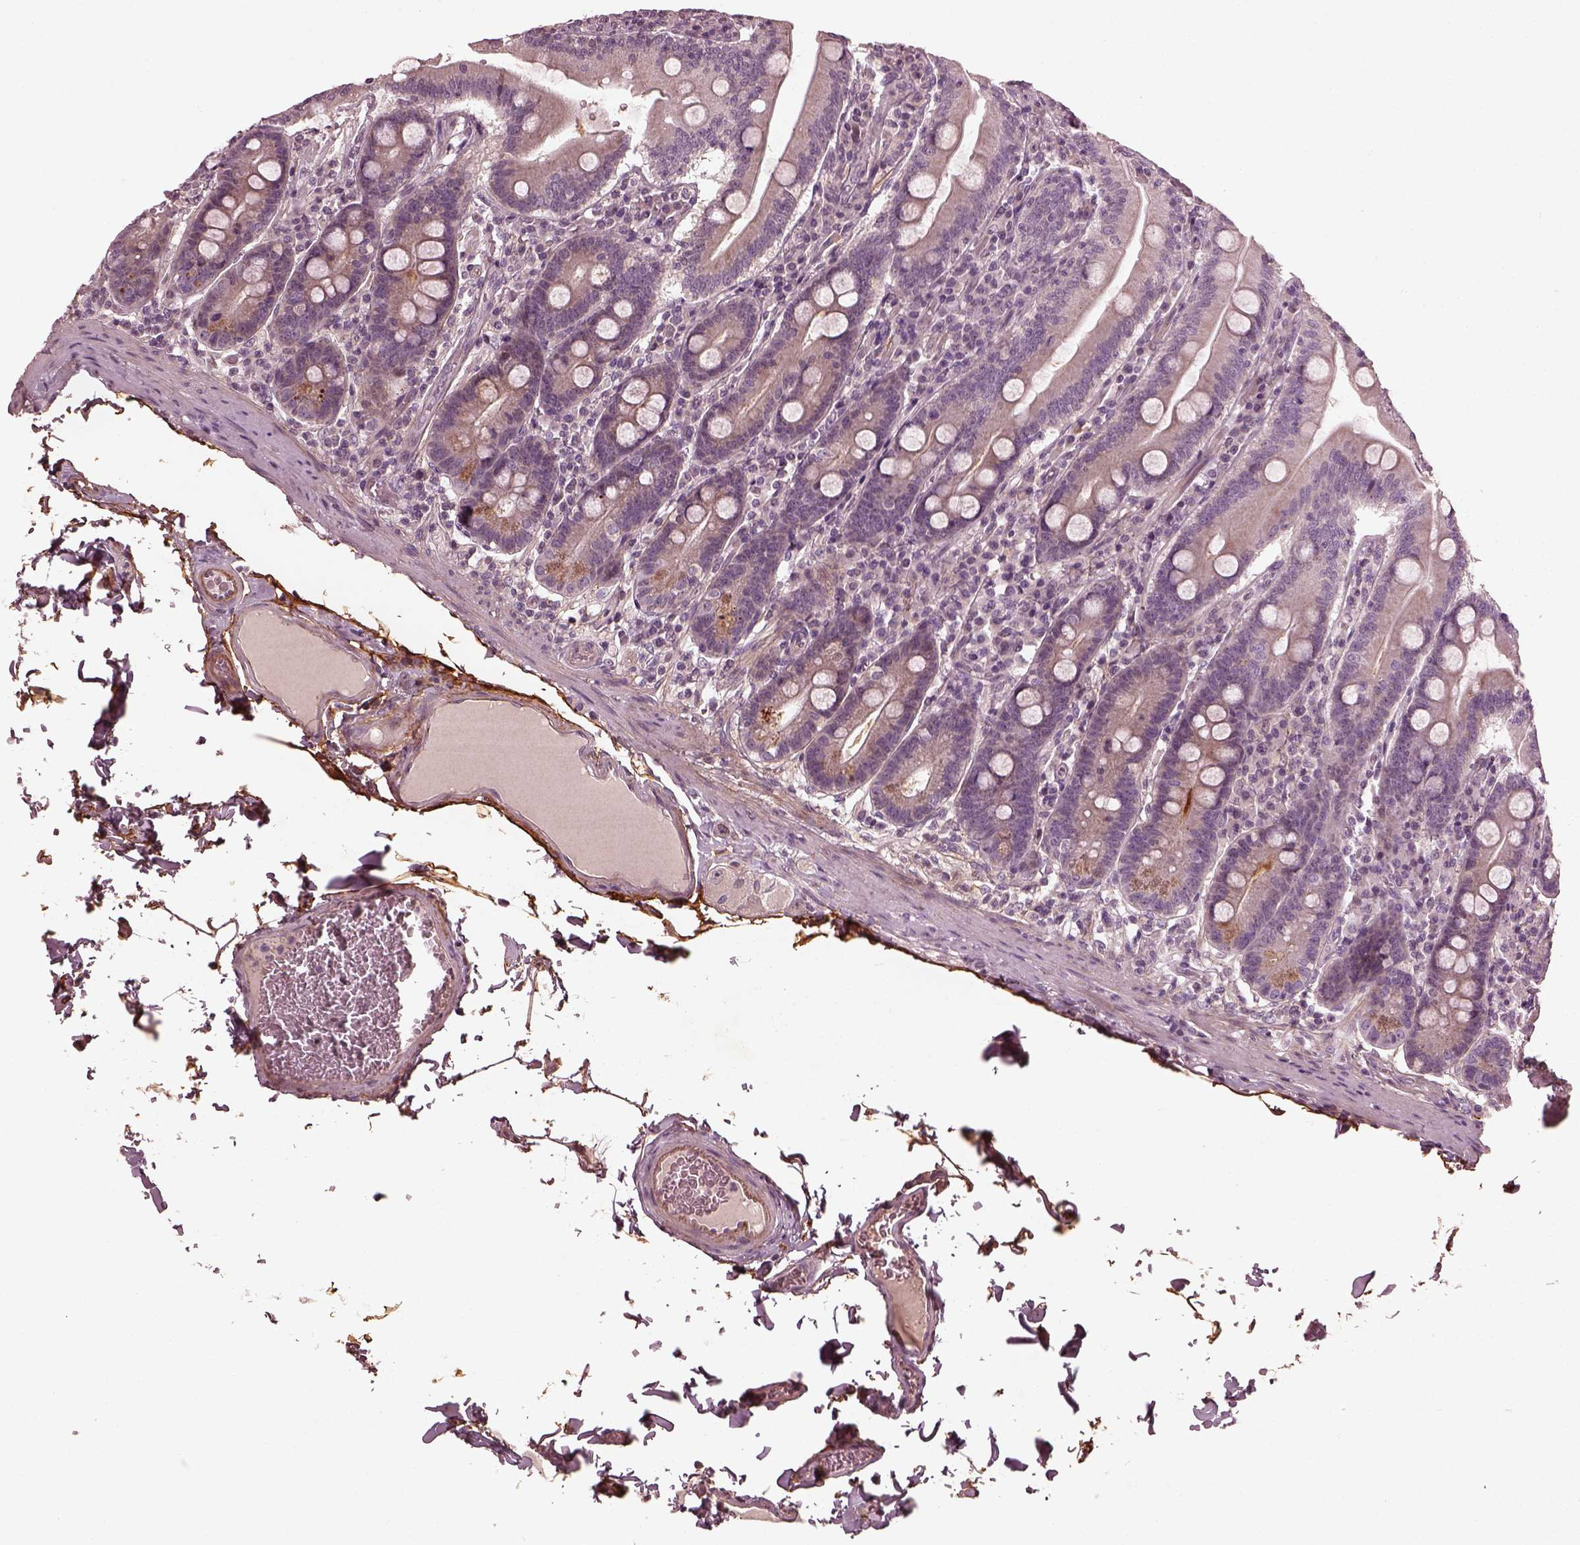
{"staining": {"intensity": "weak", "quantity": "<25%", "location": "cytoplasmic/membranous"}, "tissue": "small intestine", "cell_type": "Glandular cells", "image_type": "normal", "snomed": [{"axis": "morphology", "description": "Normal tissue, NOS"}, {"axis": "topography", "description": "Small intestine"}], "caption": "Protein analysis of benign small intestine exhibits no significant expression in glandular cells.", "gene": "EFEMP1", "patient": {"sex": "male", "age": 37}}